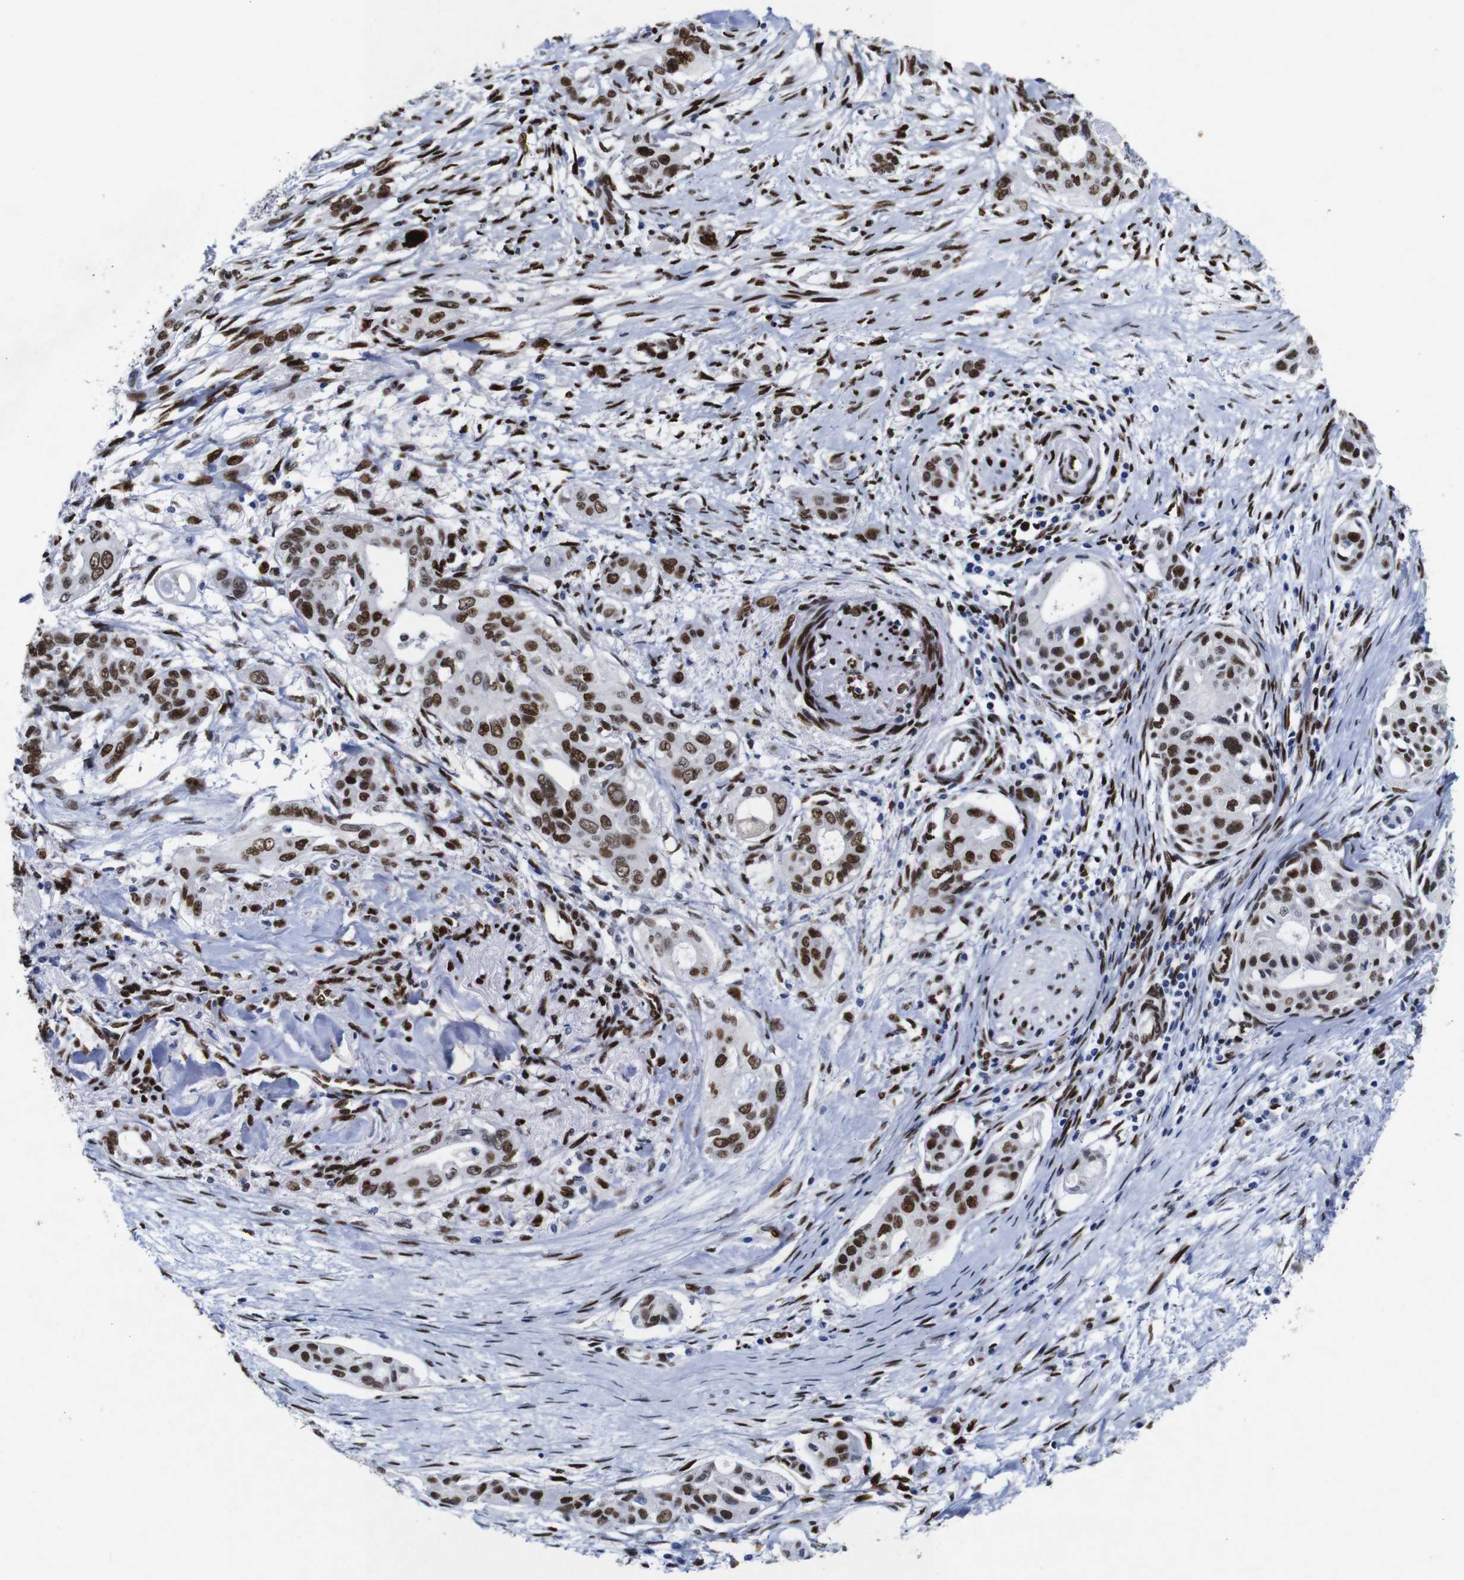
{"staining": {"intensity": "strong", "quantity": ">75%", "location": "nuclear"}, "tissue": "pancreatic cancer", "cell_type": "Tumor cells", "image_type": "cancer", "snomed": [{"axis": "morphology", "description": "Adenocarcinoma, NOS"}, {"axis": "topography", "description": "Pancreas"}], "caption": "This histopathology image exhibits IHC staining of pancreatic adenocarcinoma, with high strong nuclear positivity in approximately >75% of tumor cells.", "gene": "FOSL2", "patient": {"sex": "female", "age": 60}}